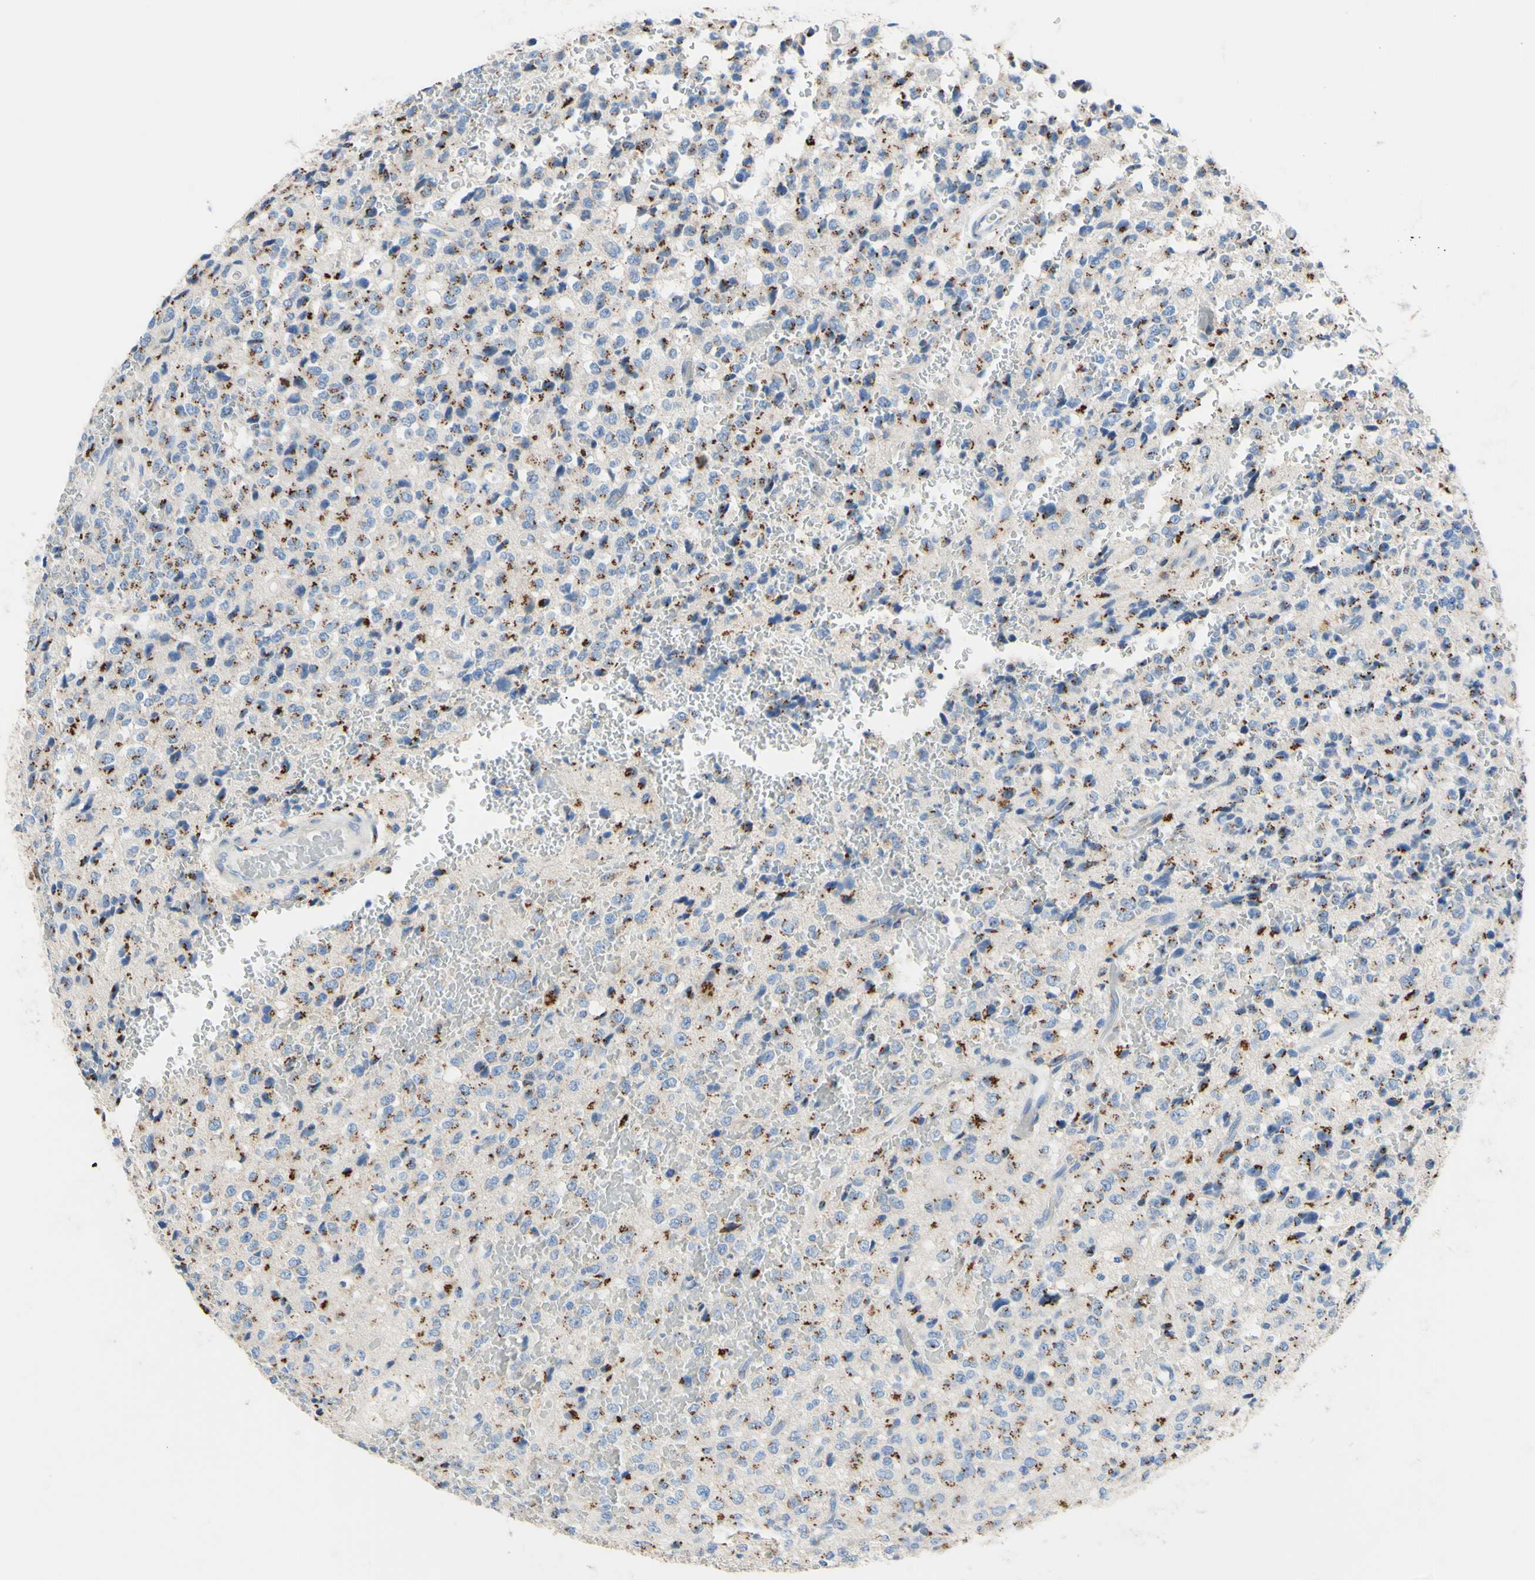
{"staining": {"intensity": "moderate", "quantity": "<25%", "location": "cytoplasmic/membranous"}, "tissue": "glioma", "cell_type": "Tumor cells", "image_type": "cancer", "snomed": [{"axis": "morphology", "description": "Glioma, malignant, High grade"}, {"axis": "topography", "description": "pancreas cauda"}], "caption": "A brown stain highlights moderate cytoplasmic/membranous staining of a protein in malignant glioma (high-grade) tumor cells.", "gene": "GALNT2", "patient": {"sex": "male", "age": 60}}